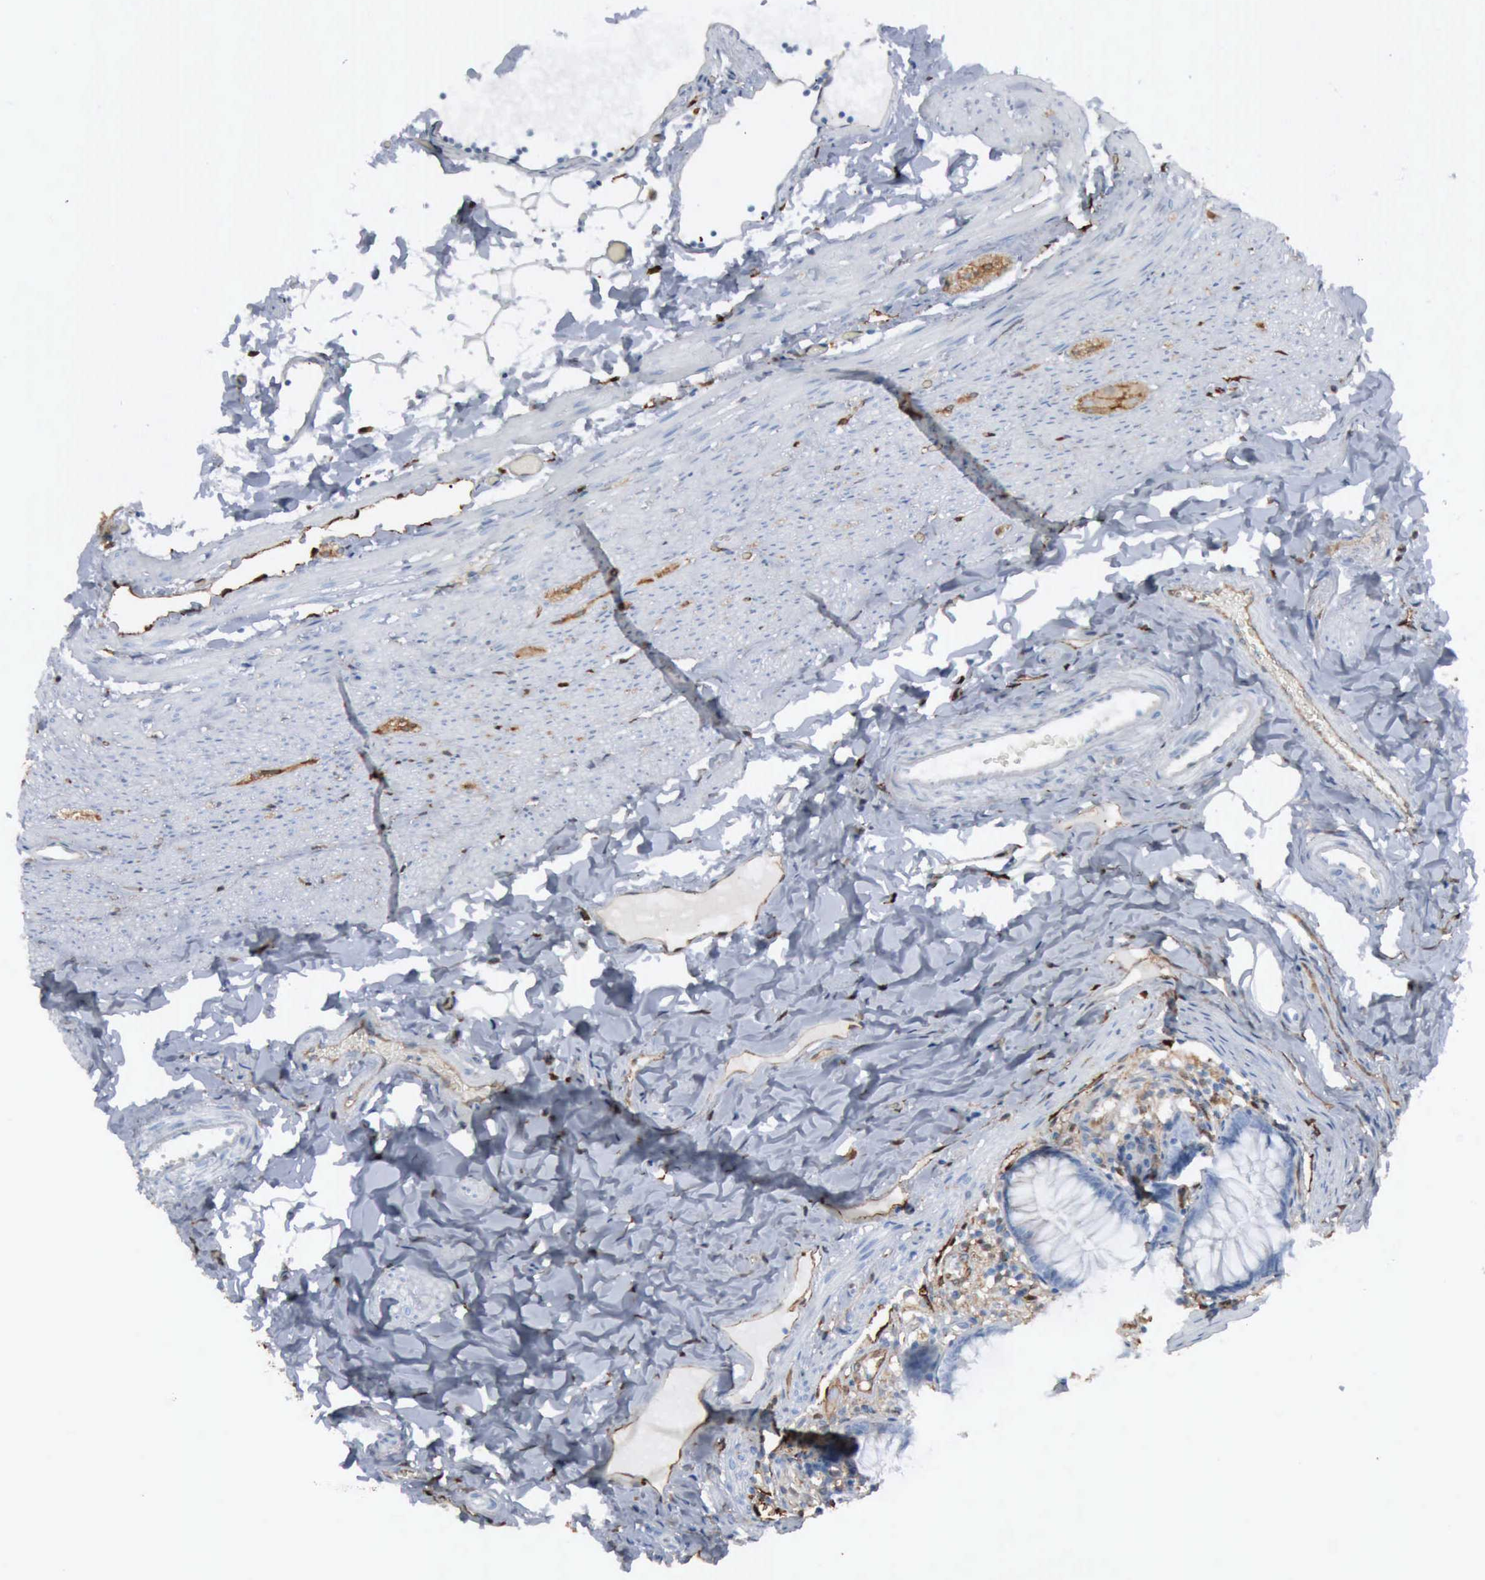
{"staining": {"intensity": "negative", "quantity": "none", "location": "none"}, "tissue": "appendix", "cell_type": "Glandular cells", "image_type": "normal", "snomed": [{"axis": "morphology", "description": "Normal tissue, NOS"}, {"axis": "topography", "description": "Appendix"}], "caption": "Histopathology image shows no significant protein staining in glandular cells of benign appendix.", "gene": "FSCN1", "patient": {"sex": "male", "age": 7}}